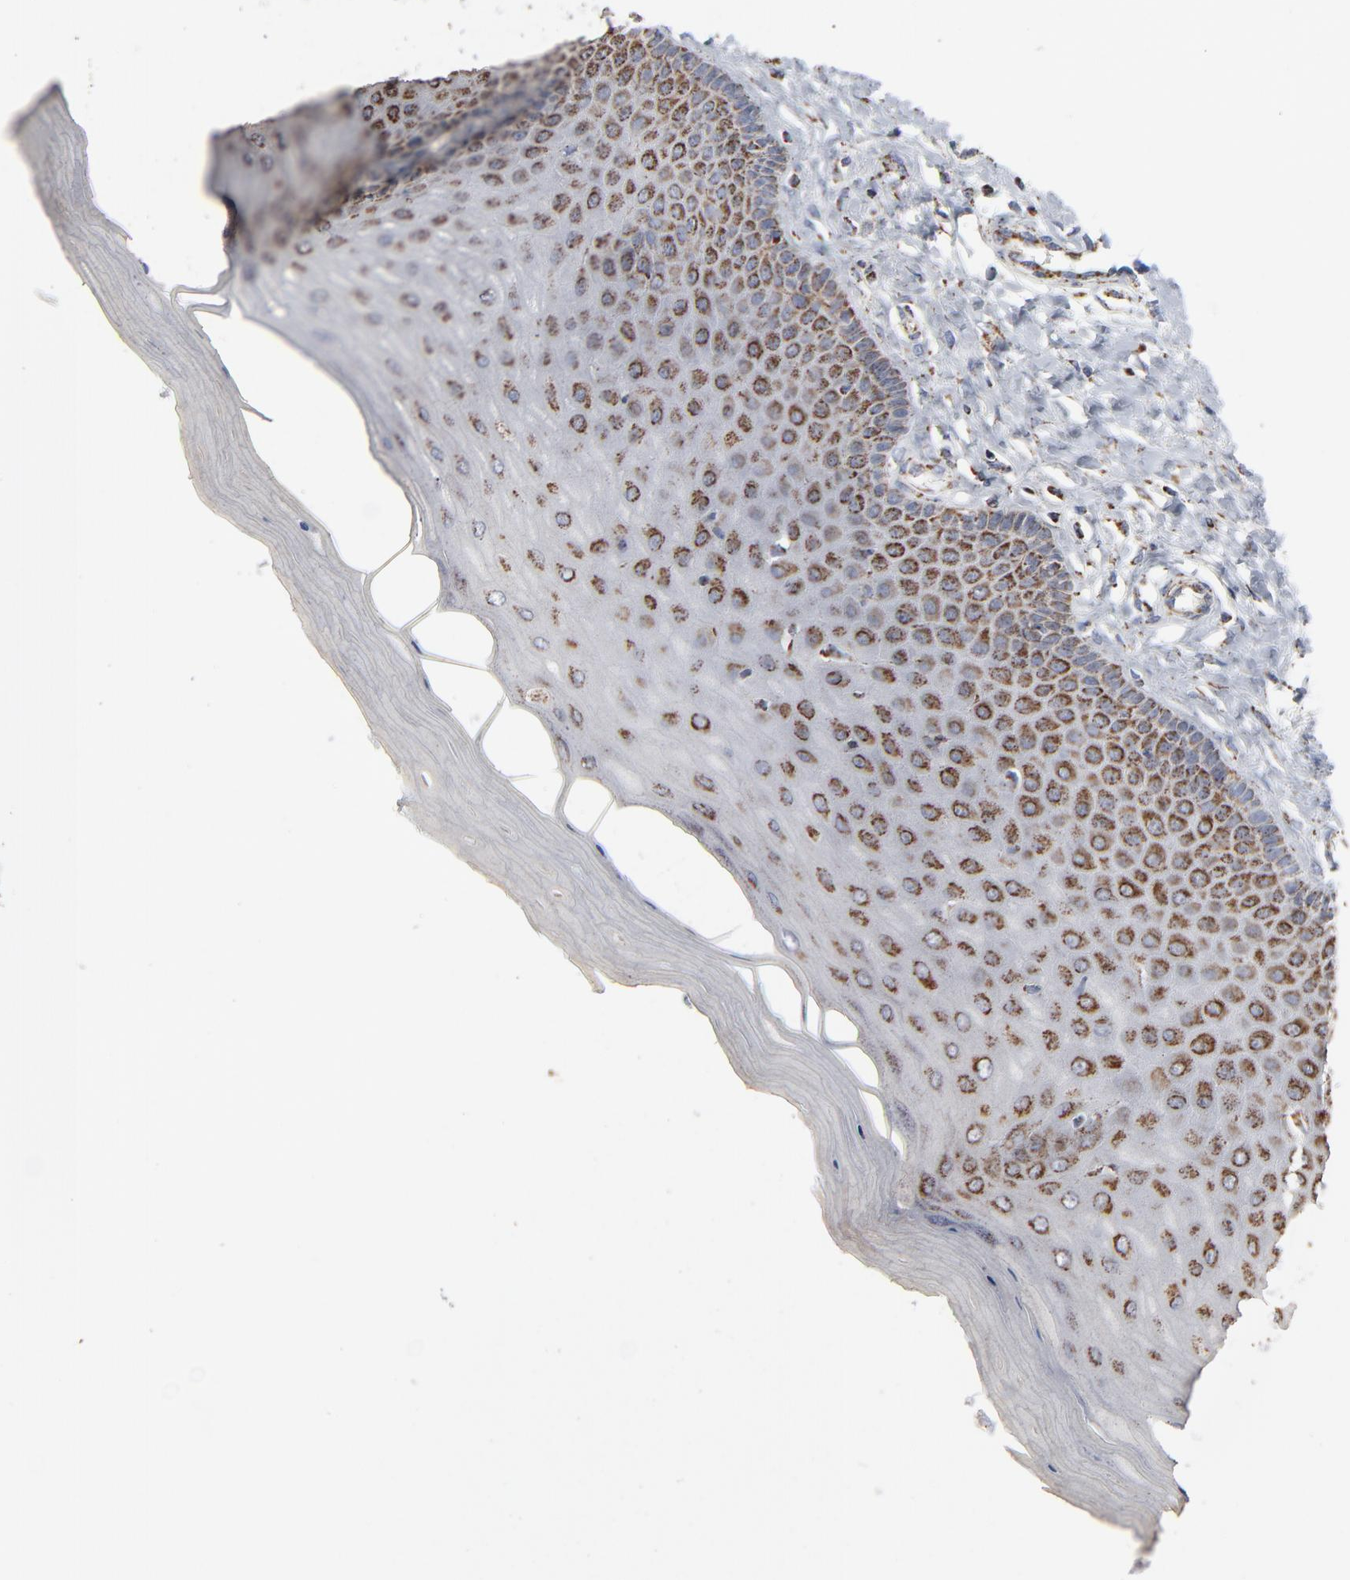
{"staining": {"intensity": "moderate", "quantity": ">75%", "location": "cytoplasmic/membranous"}, "tissue": "cervix", "cell_type": "Glandular cells", "image_type": "normal", "snomed": [{"axis": "morphology", "description": "Normal tissue, NOS"}, {"axis": "topography", "description": "Cervix"}], "caption": "Normal cervix shows moderate cytoplasmic/membranous positivity in about >75% of glandular cells, visualized by immunohistochemistry.", "gene": "UQCRC1", "patient": {"sex": "female", "age": 55}}